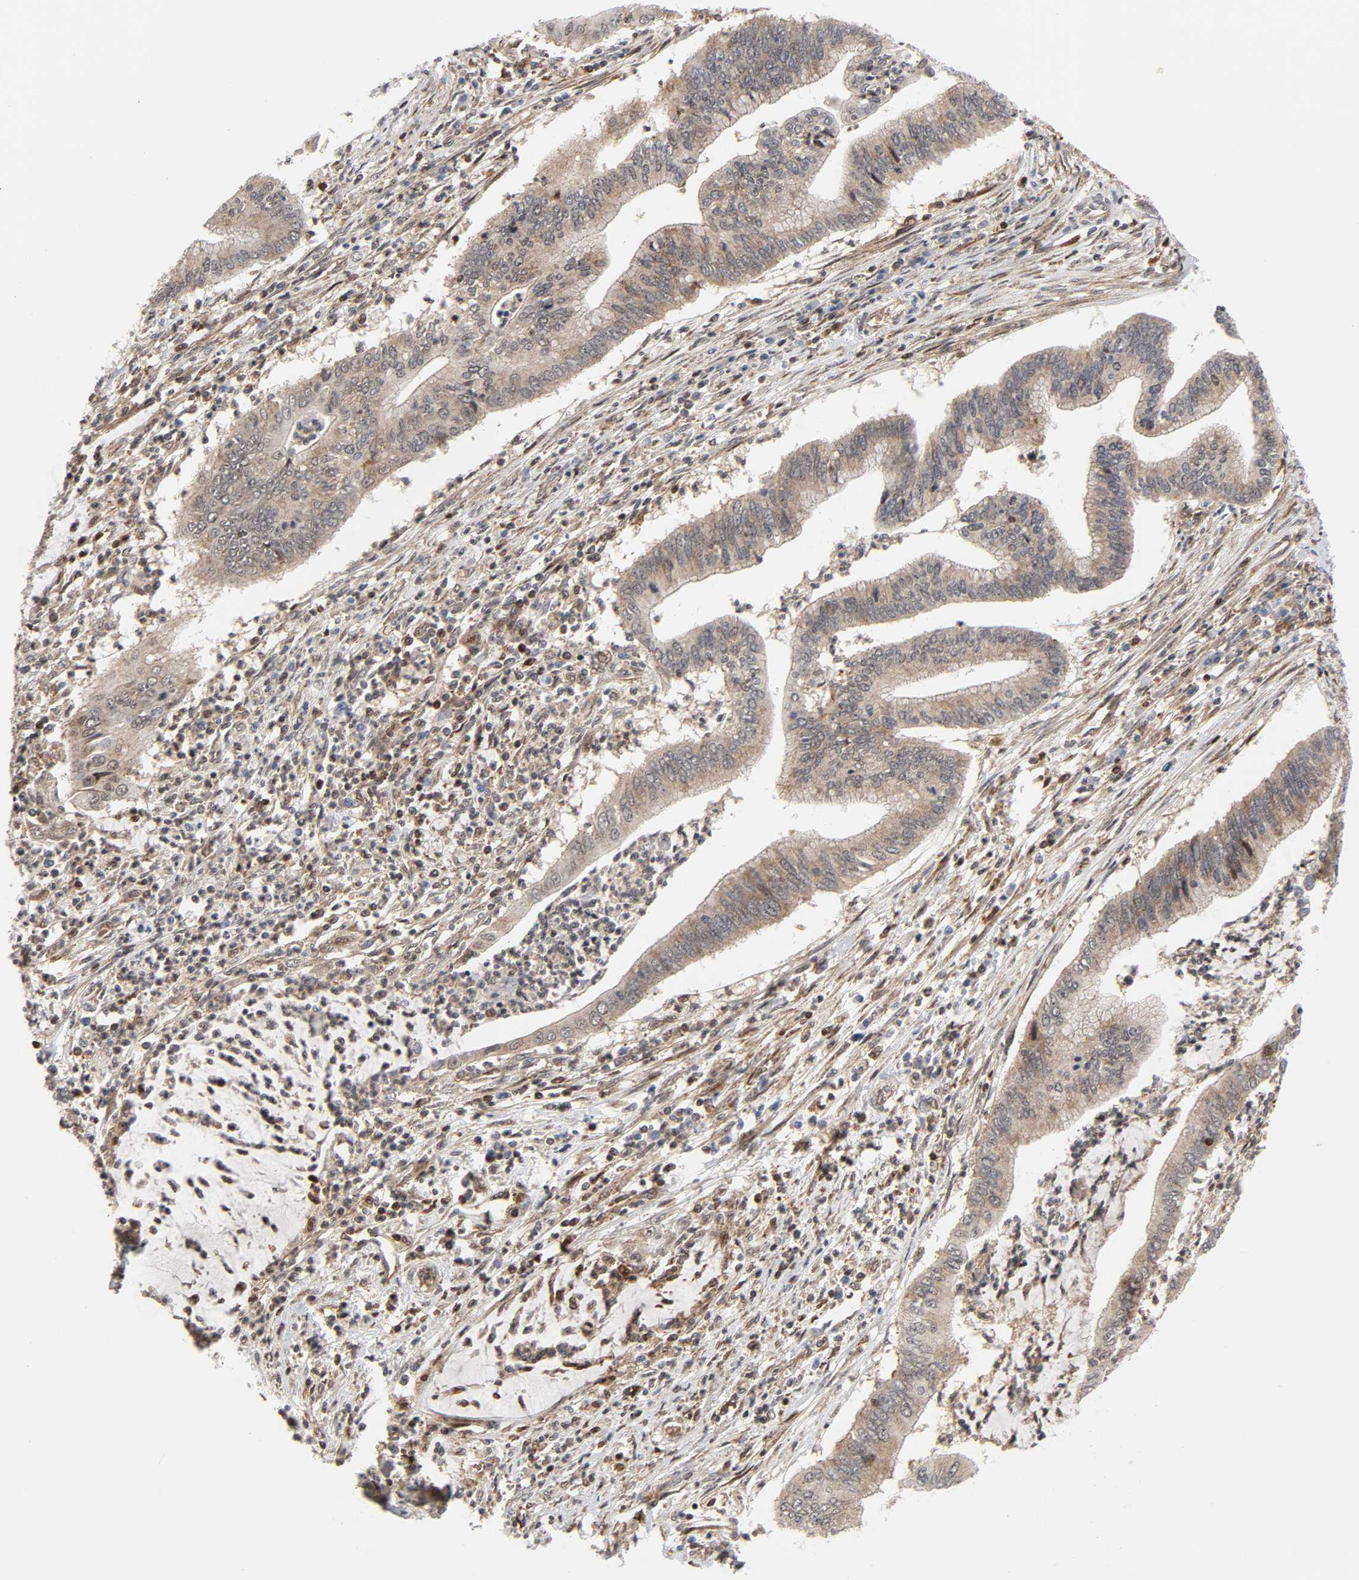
{"staining": {"intensity": "weak", "quantity": ">75%", "location": "cytoplasmic/membranous"}, "tissue": "cervical cancer", "cell_type": "Tumor cells", "image_type": "cancer", "snomed": [{"axis": "morphology", "description": "Adenocarcinoma, NOS"}, {"axis": "topography", "description": "Cervix"}], "caption": "Immunohistochemical staining of adenocarcinoma (cervical) shows low levels of weak cytoplasmic/membranous expression in about >75% of tumor cells.", "gene": "MAPK1", "patient": {"sex": "female", "age": 36}}